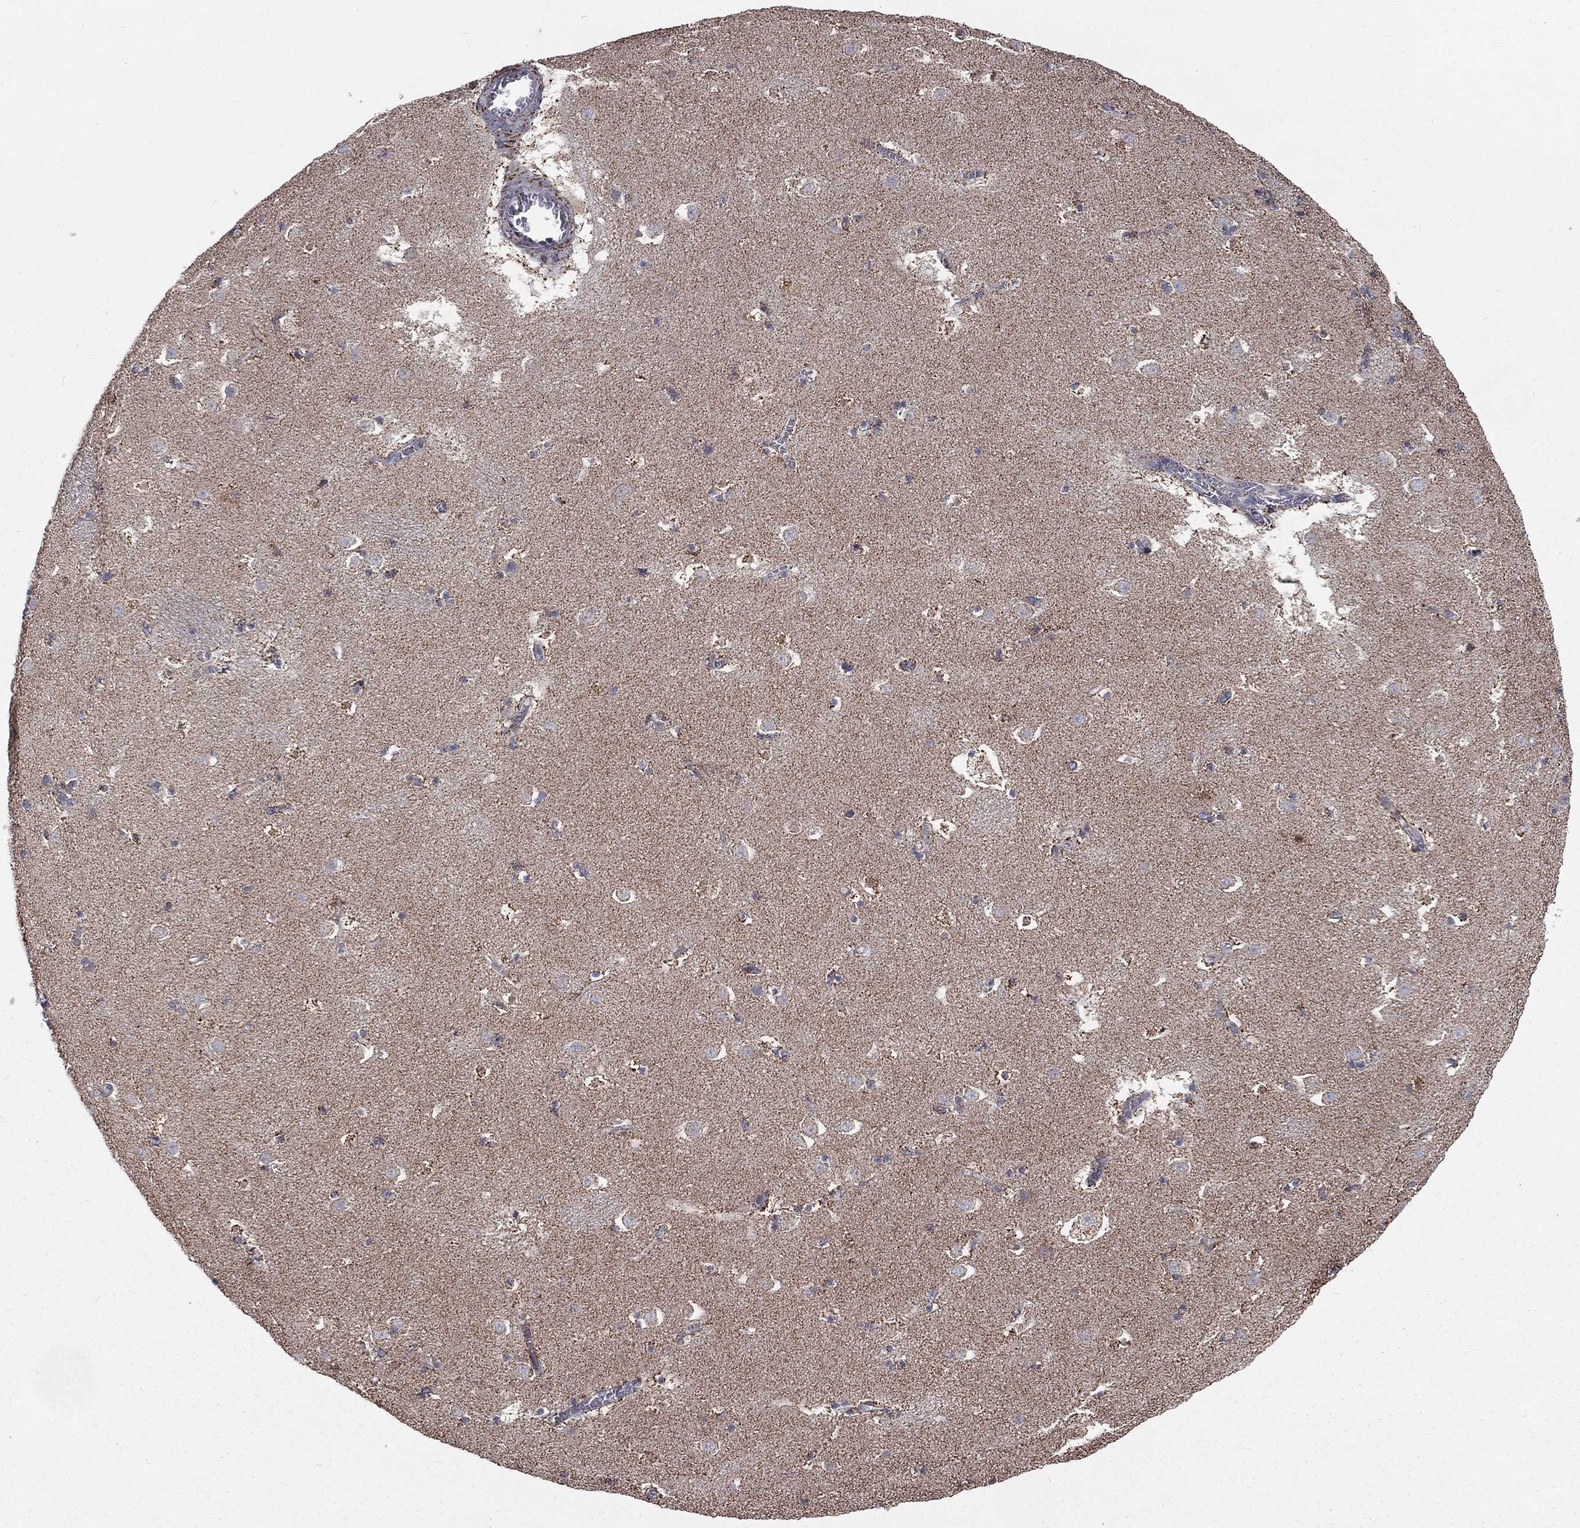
{"staining": {"intensity": "negative", "quantity": "none", "location": "none"}, "tissue": "caudate", "cell_type": "Glial cells", "image_type": "normal", "snomed": [{"axis": "morphology", "description": "Normal tissue, NOS"}, {"axis": "topography", "description": "Lateral ventricle wall"}], "caption": "High magnification brightfield microscopy of unremarkable caudate stained with DAB (3,3'-diaminobenzidine) (brown) and counterstained with hematoxylin (blue): glial cells show no significant expression. (Brightfield microscopy of DAB (3,3'-diaminobenzidine) immunohistochemistry (IHC) at high magnification).", "gene": "HADH", "patient": {"sex": "female", "age": 42}}